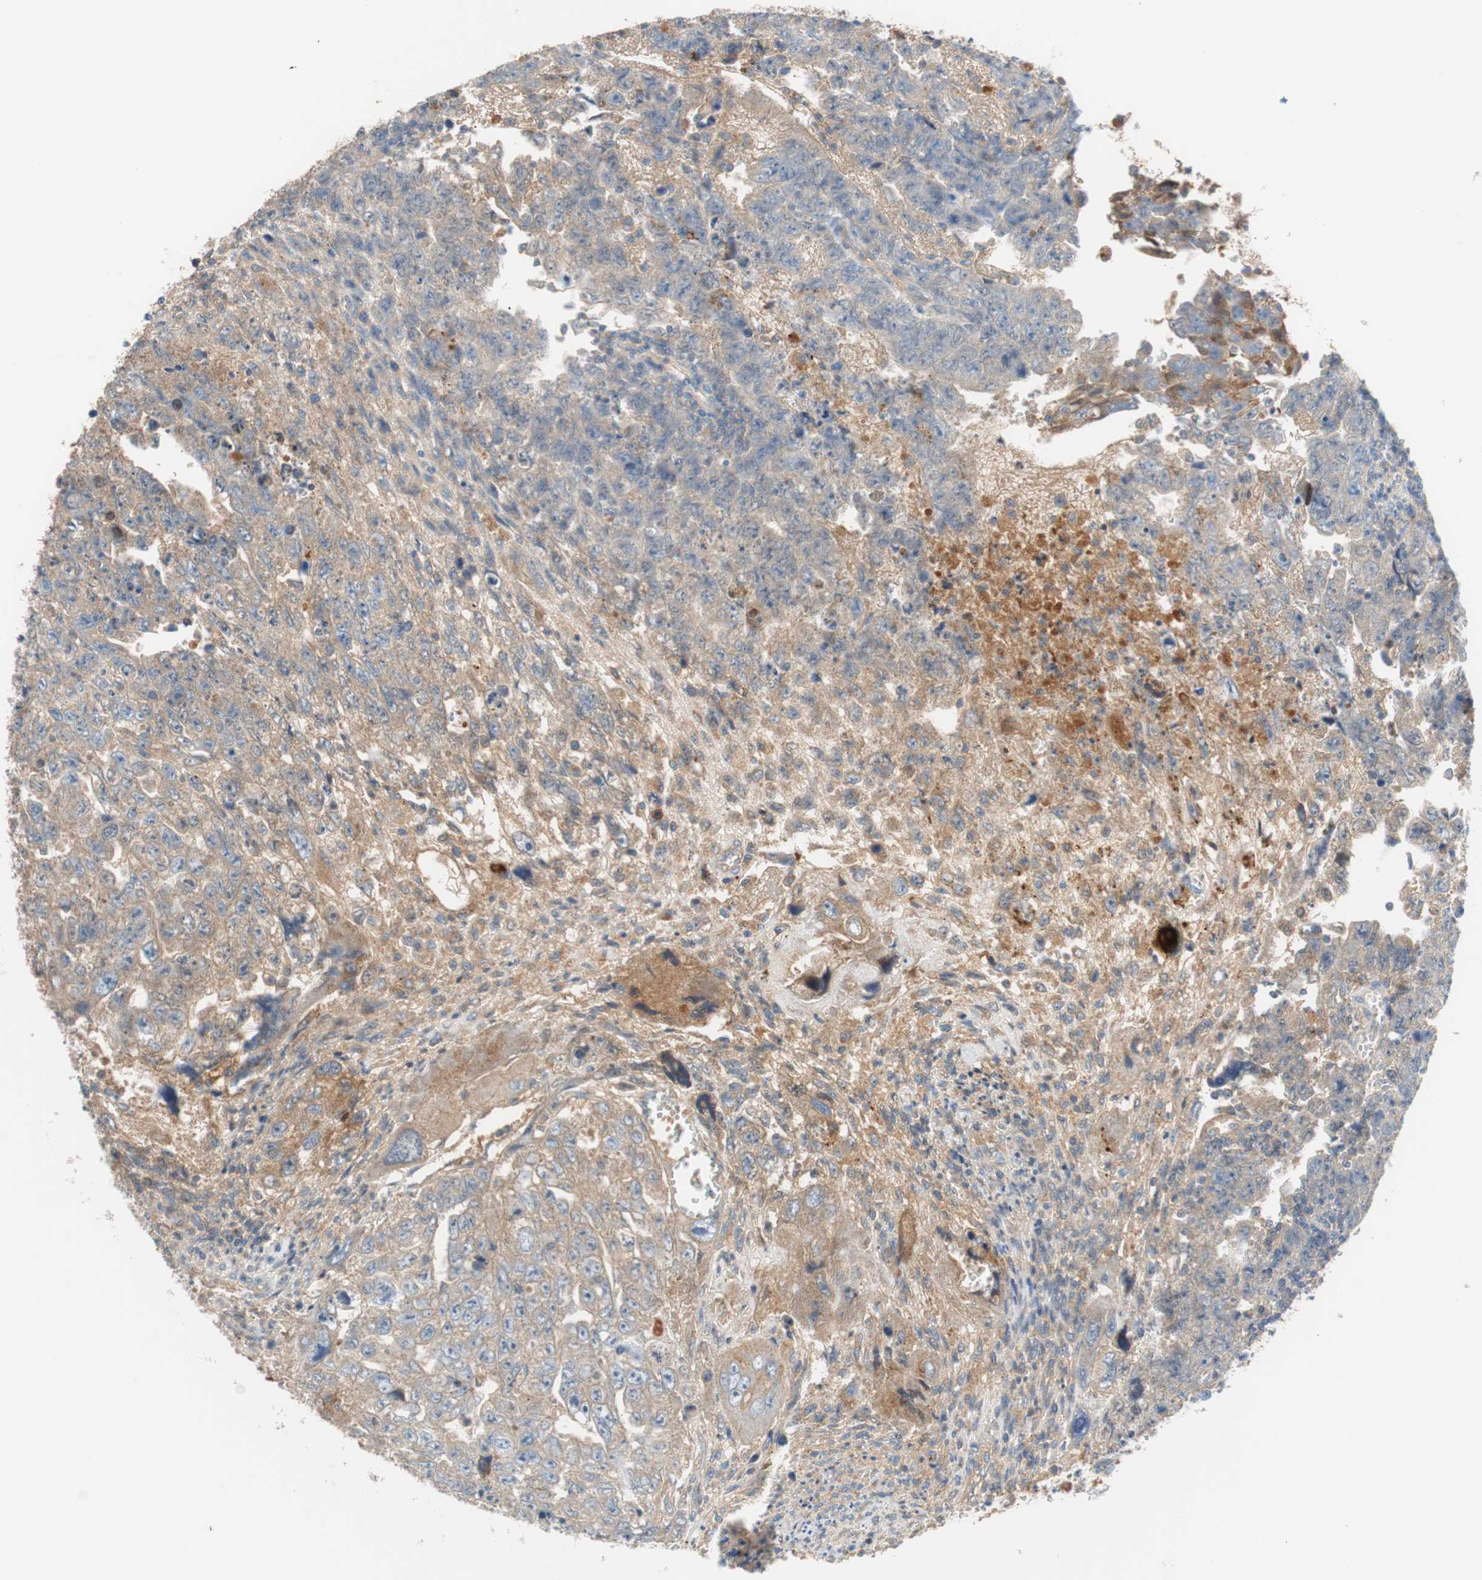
{"staining": {"intensity": "weak", "quantity": ">75%", "location": "cytoplasmic/membranous"}, "tissue": "testis cancer", "cell_type": "Tumor cells", "image_type": "cancer", "snomed": [{"axis": "morphology", "description": "Carcinoma, Embryonal, NOS"}, {"axis": "topography", "description": "Testis"}], "caption": "DAB immunohistochemical staining of human testis cancer (embryonal carcinoma) exhibits weak cytoplasmic/membranous protein positivity in approximately >75% of tumor cells.", "gene": "RBP4", "patient": {"sex": "male", "age": 28}}